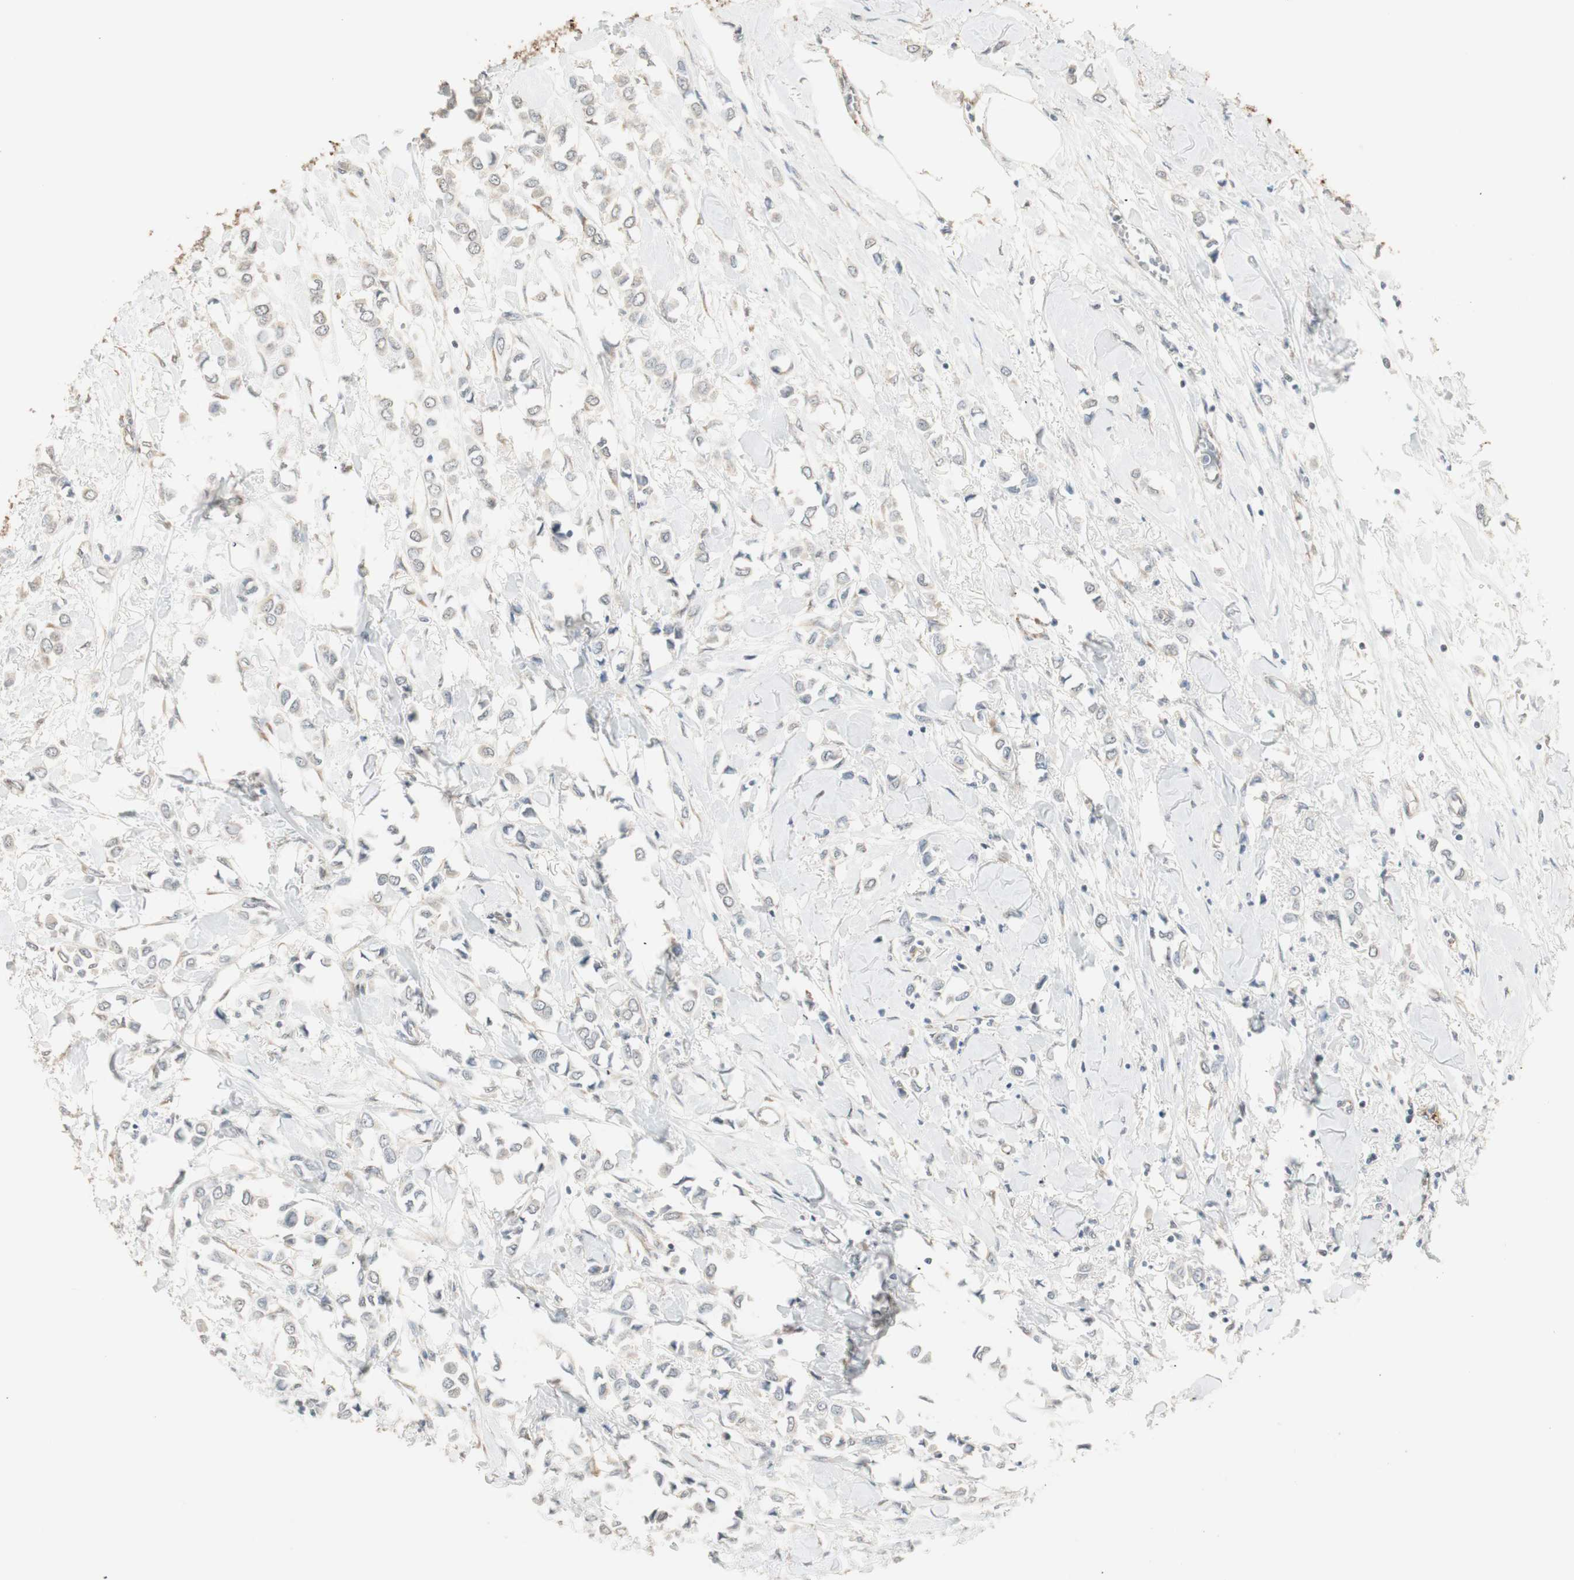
{"staining": {"intensity": "weak", "quantity": "25%-75%", "location": "cytoplasmic/membranous"}, "tissue": "breast cancer", "cell_type": "Tumor cells", "image_type": "cancer", "snomed": [{"axis": "morphology", "description": "Lobular carcinoma"}, {"axis": "topography", "description": "Breast"}], "caption": "Tumor cells show weak cytoplasmic/membranous expression in about 25%-75% of cells in breast lobular carcinoma.", "gene": "TASOR", "patient": {"sex": "female", "age": 51}}